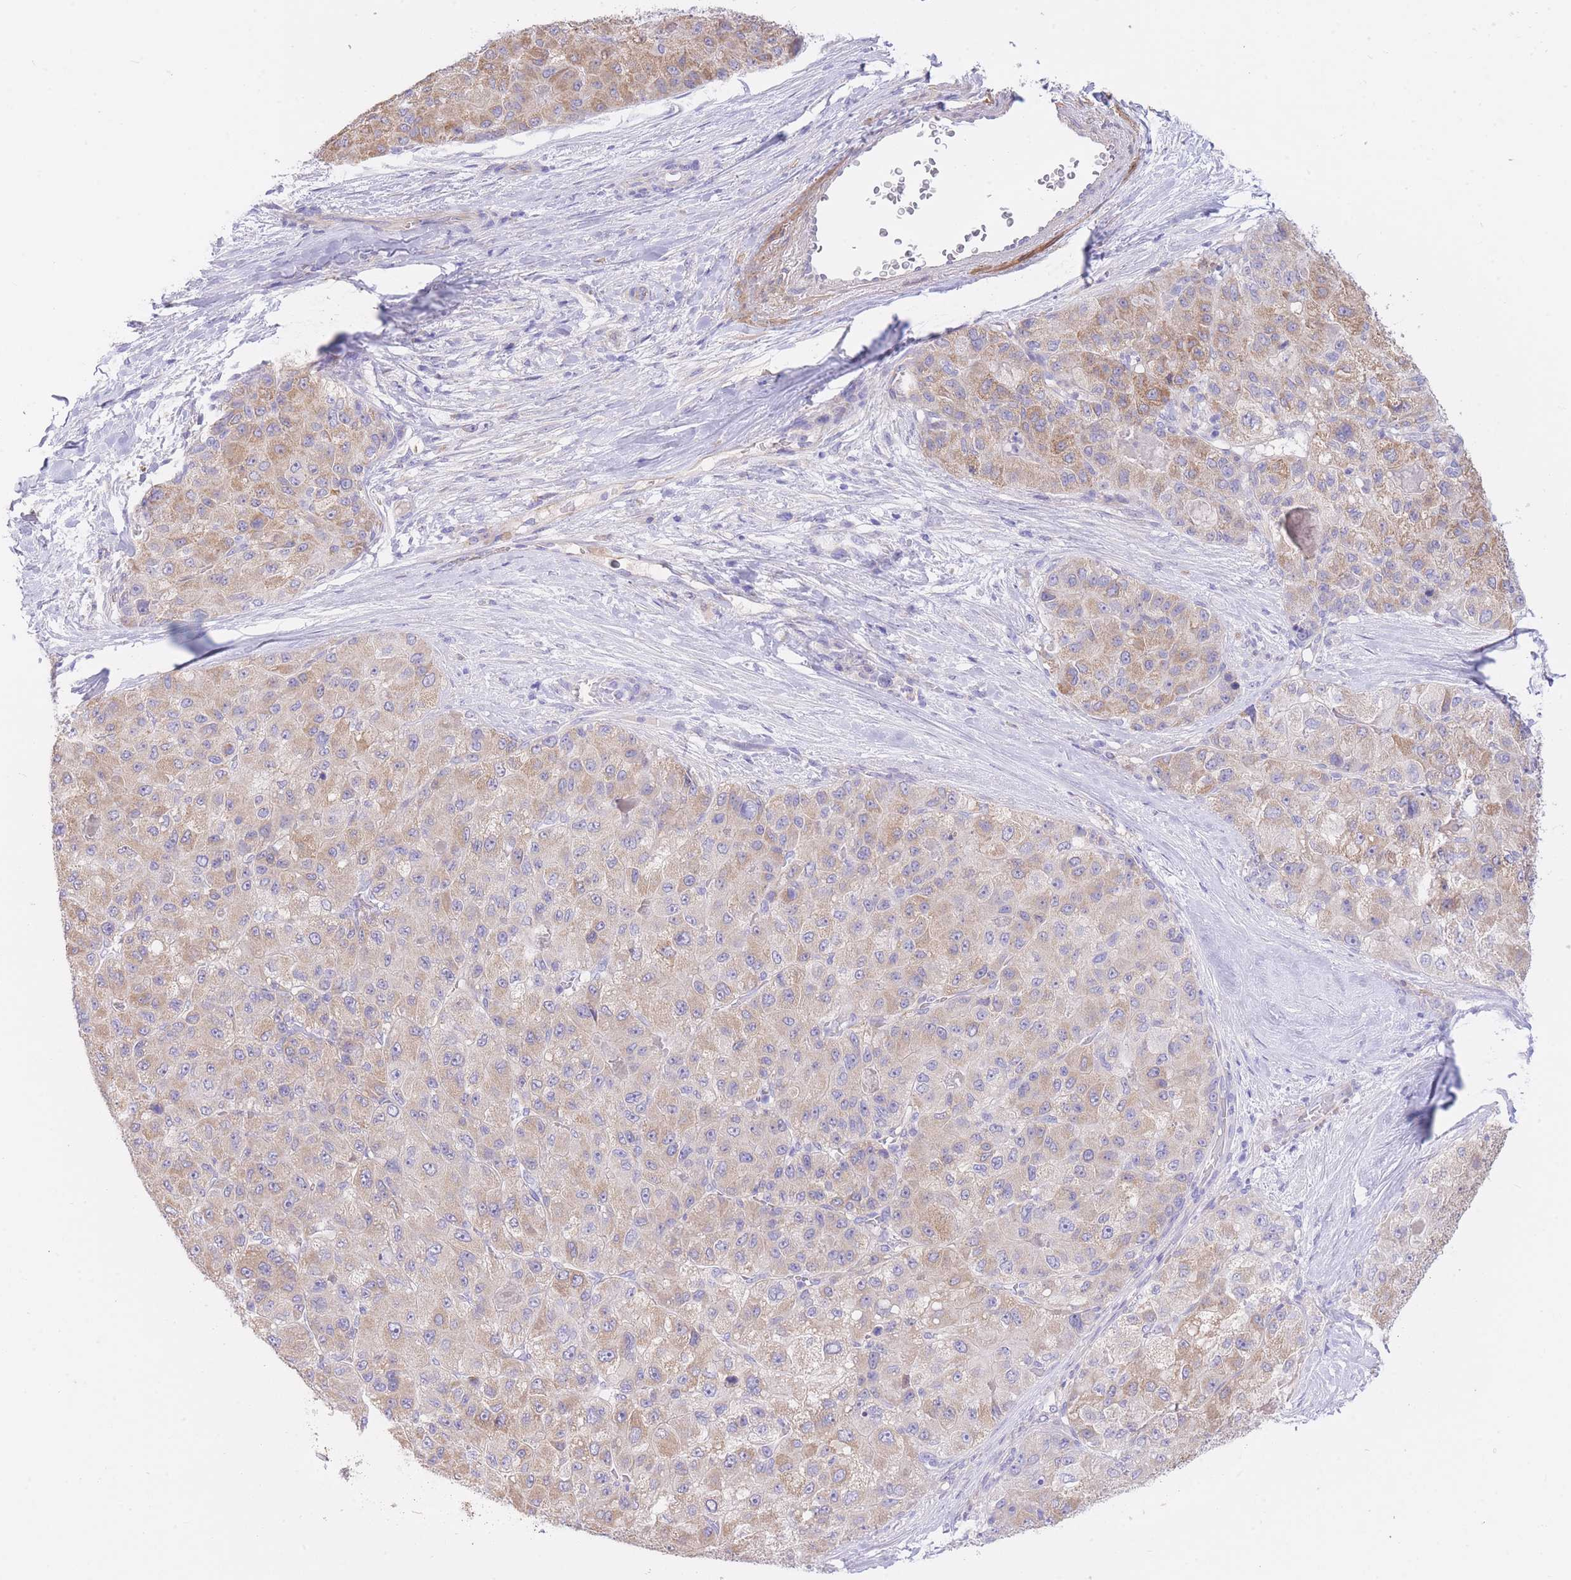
{"staining": {"intensity": "moderate", "quantity": "25%-75%", "location": "cytoplasmic/membranous"}, "tissue": "liver cancer", "cell_type": "Tumor cells", "image_type": "cancer", "snomed": [{"axis": "morphology", "description": "Carcinoma, Hepatocellular, NOS"}, {"axis": "topography", "description": "Liver"}], "caption": "Hepatocellular carcinoma (liver) stained for a protein (brown) demonstrates moderate cytoplasmic/membranous positive staining in approximately 25%-75% of tumor cells.", "gene": "PGM1", "patient": {"sex": "male", "age": 80}}